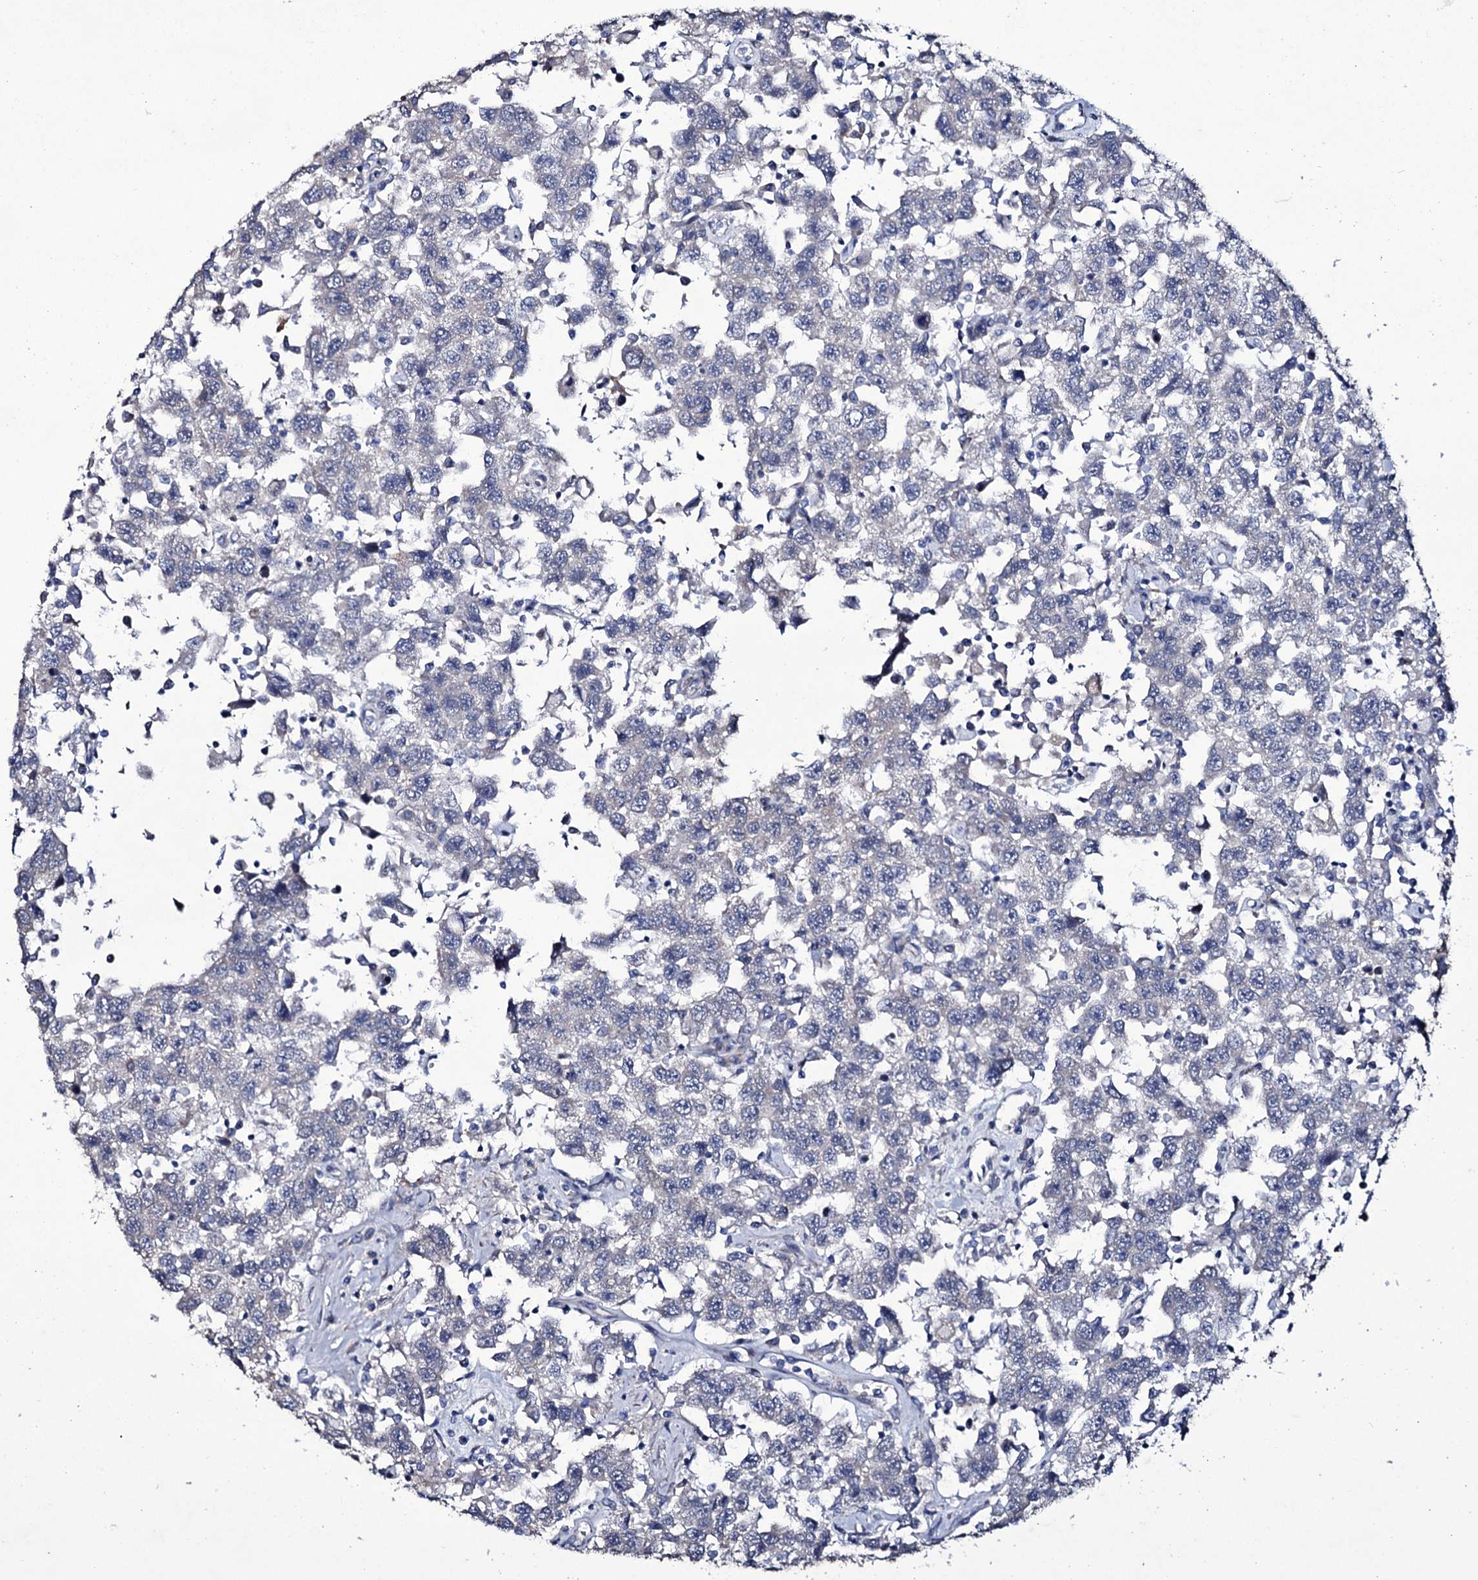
{"staining": {"intensity": "negative", "quantity": "none", "location": "none"}, "tissue": "testis cancer", "cell_type": "Tumor cells", "image_type": "cancer", "snomed": [{"axis": "morphology", "description": "Seminoma, NOS"}, {"axis": "topography", "description": "Testis"}], "caption": "High power microscopy photomicrograph of an IHC micrograph of testis cancer, revealing no significant staining in tumor cells. (Brightfield microscopy of DAB (3,3'-diaminobenzidine) IHC at high magnification).", "gene": "TUBGCP5", "patient": {"sex": "male", "age": 41}}